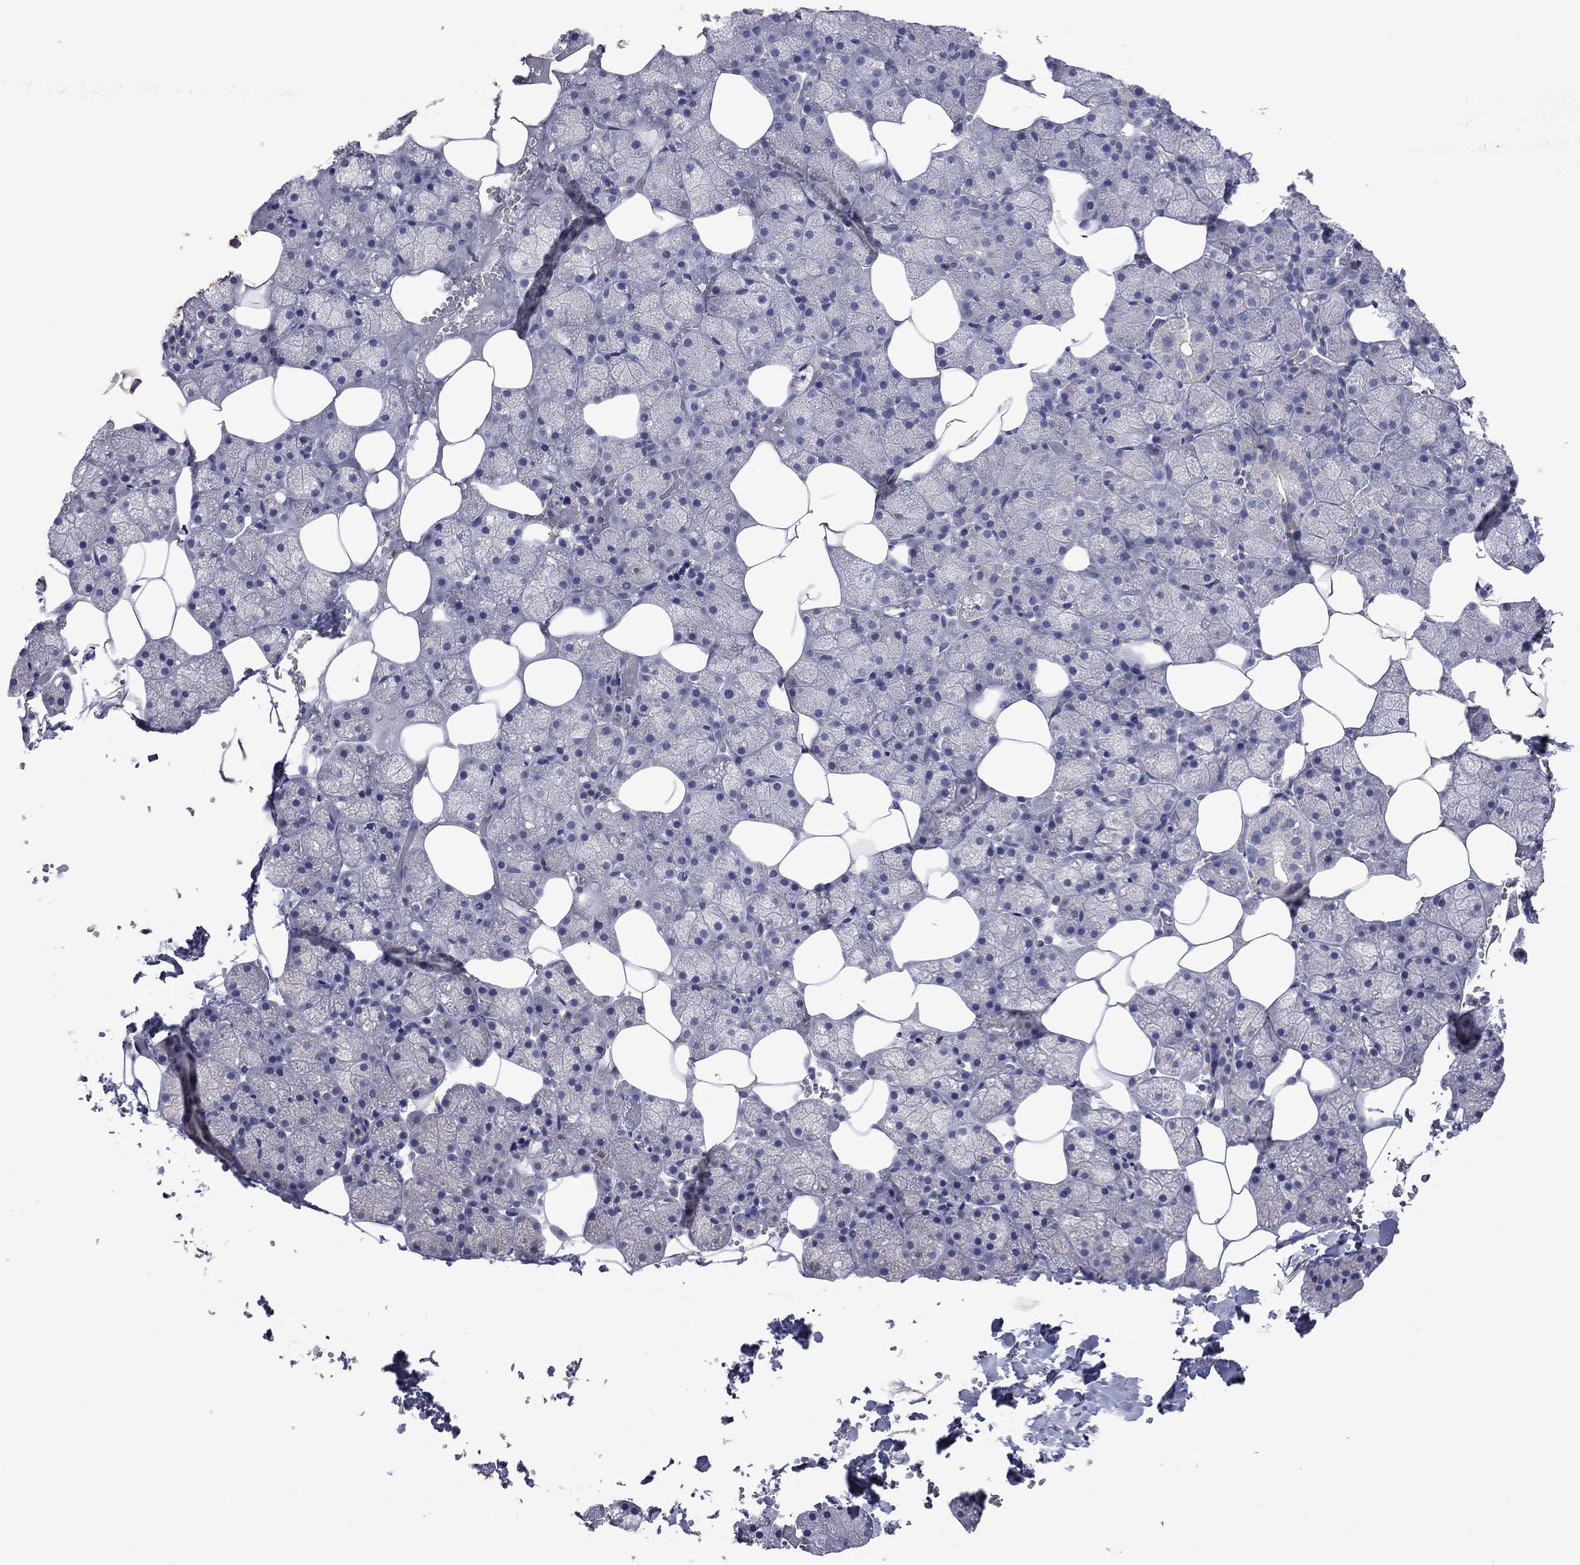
{"staining": {"intensity": "negative", "quantity": "none", "location": "none"}, "tissue": "salivary gland", "cell_type": "Glandular cells", "image_type": "normal", "snomed": [{"axis": "morphology", "description": "Normal tissue, NOS"}, {"axis": "topography", "description": "Salivary gland"}], "caption": "This is an immunohistochemistry (IHC) micrograph of benign human salivary gland. There is no expression in glandular cells.", "gene": "ENSG00000288520", "patient": {"sex": "male", "age": 38}}